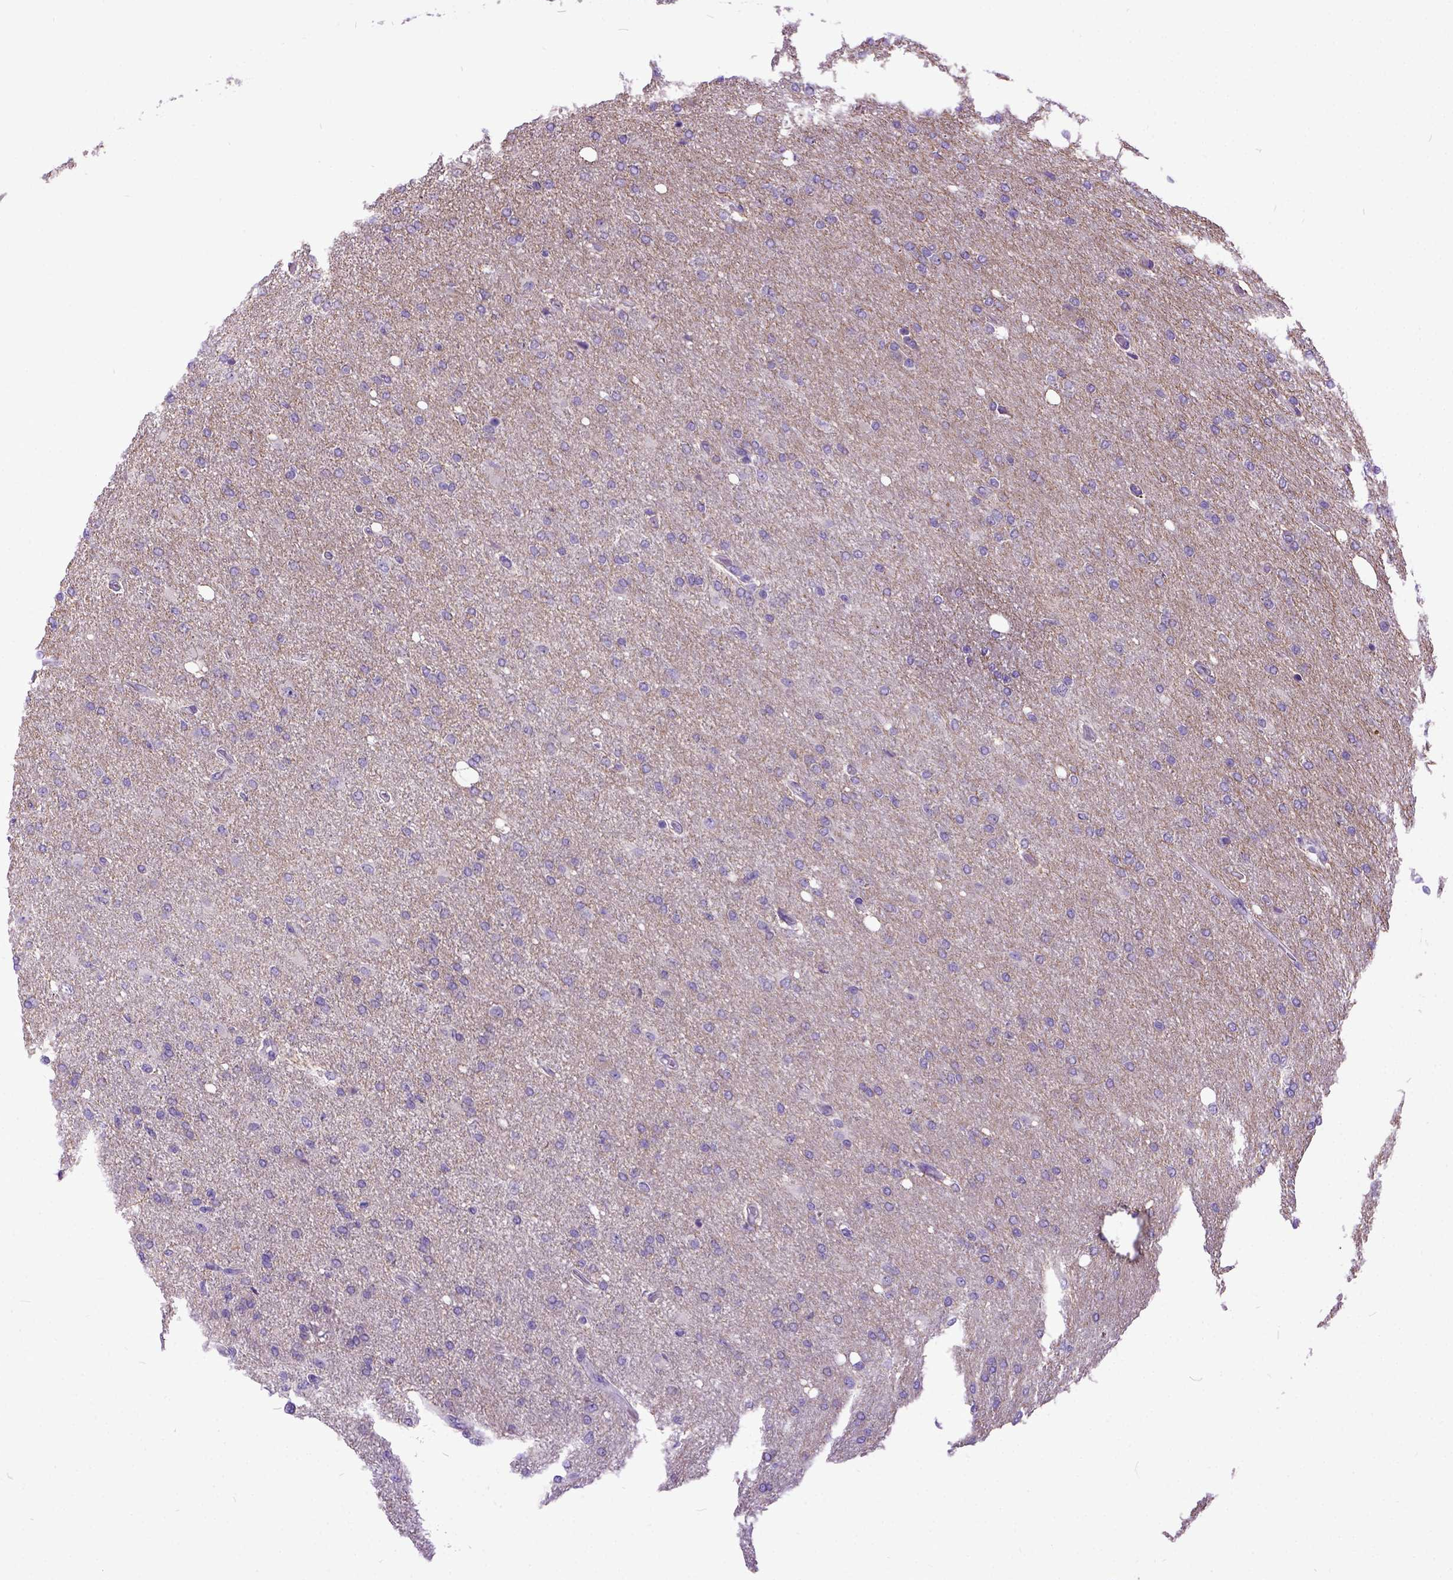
{"staining": {"intensity": "weak", "quantity": "25%-75%", "location": "cytoplasmic/membranous"}, "tissue": "glioma", "cell_type": "Tumor cells", "image_type": "cancer", "snomed": [{"axis": "morphology", "description": "Glioma, malignant, High grade"}, {"axis": "topography", "description": "Cerebral cortex"}], "caption": "The photomicrograph displays staining of malignant glioma (high-grade), revealing weak cytoplasmic/membranous protein expression (brown color) within tumor cells.", "gene": "NEK5", "patient": {"sex": "male", "age": 70}}